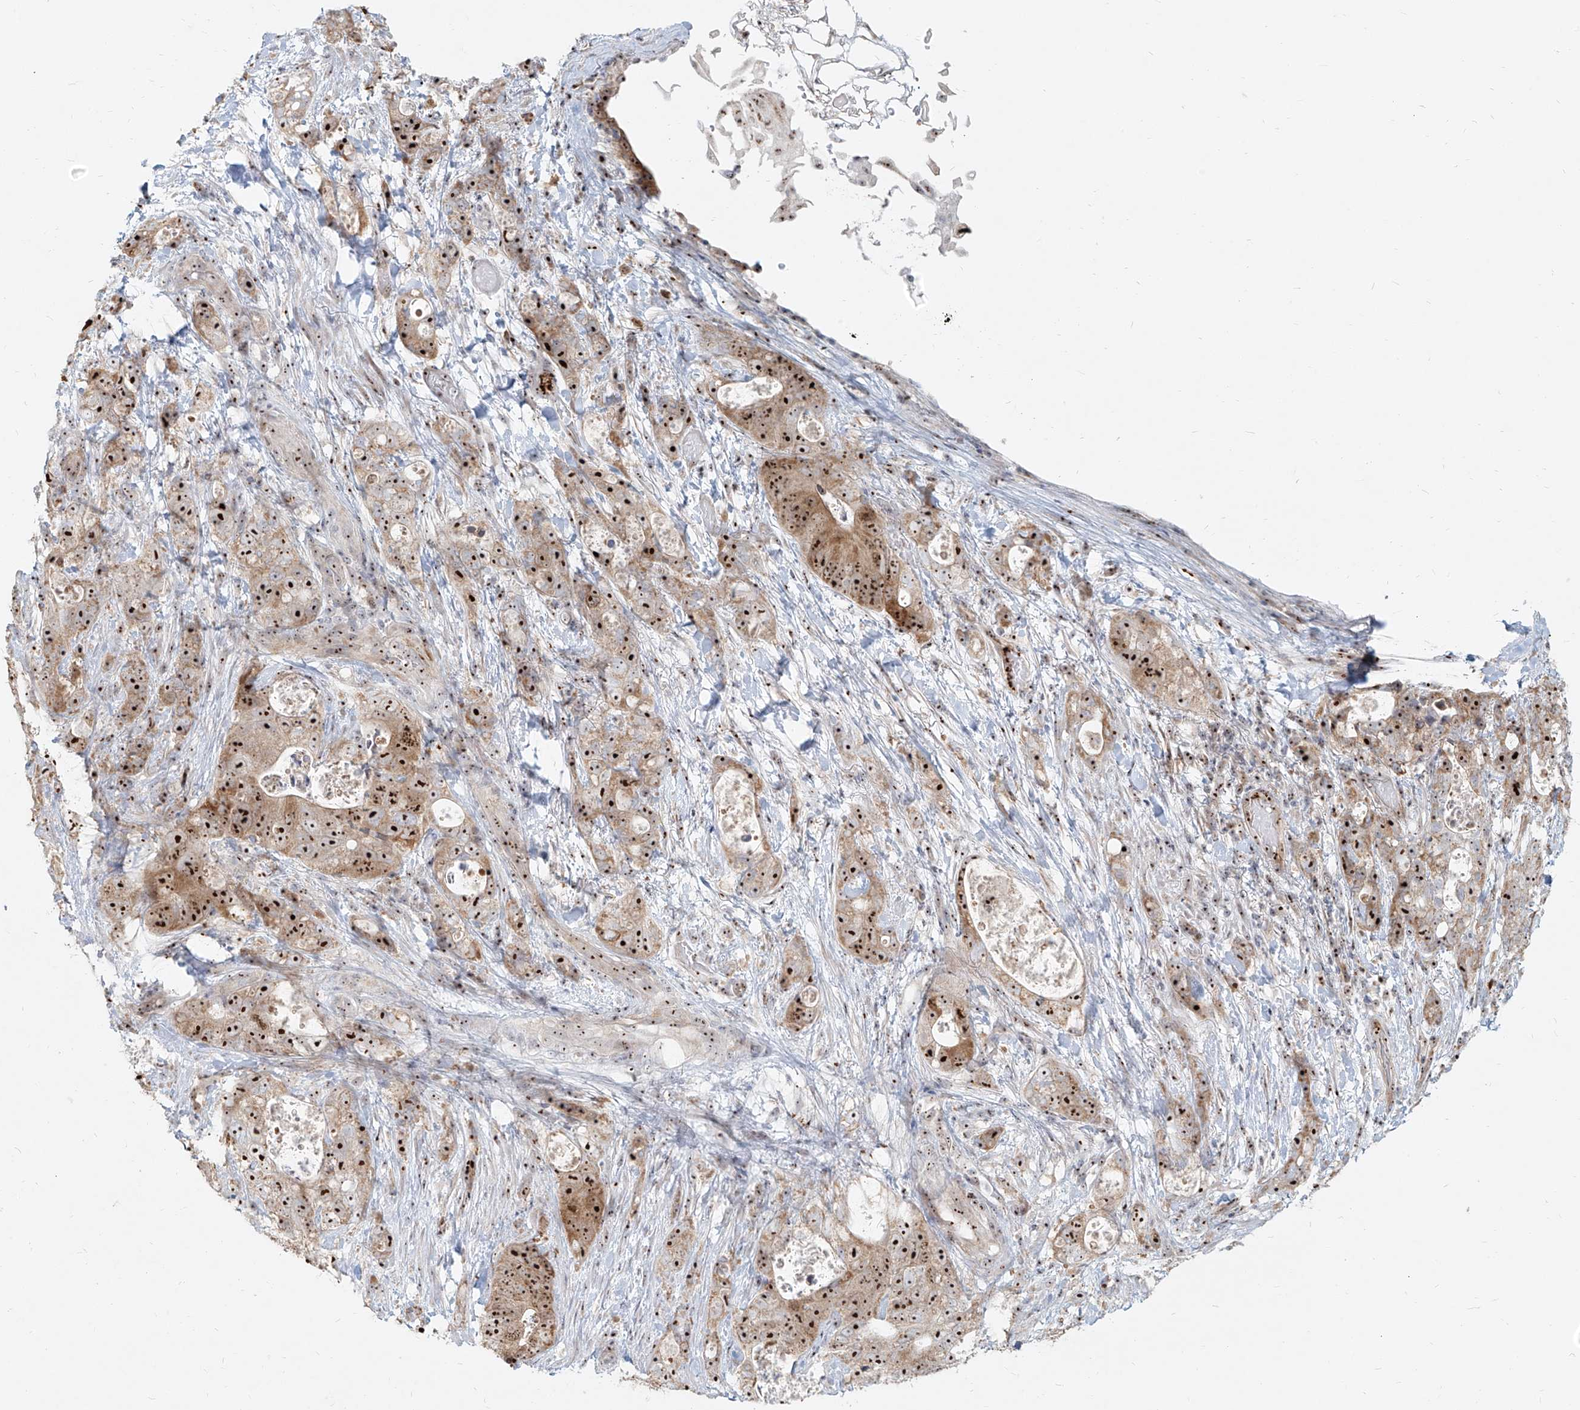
{"staining": {"intensity": "strong", "quantity": ">75%", "location": "cytoplasmic/membranous,nuclear"}, "tissue": "stomach cancer", "cell_type": "Tumor cells", "image_type": "cancer", "snomed": [{"axis": "morphology", "description": "Normal tissue, NOS"}, {"axis": "morphology", "description": "Adenocarcinoma, NOS"}, {"axis": "topography", "description": "Stomach"}], "caption": "Immunohistochemical staining of human stomach adenocarcinoma displays high levels of strong cytoplasmic/membranous and nuclear protein expression in approximately >75% of tumor cells.", "gene": "BYSL", "patient": {"sex": "female", "age": 89}}